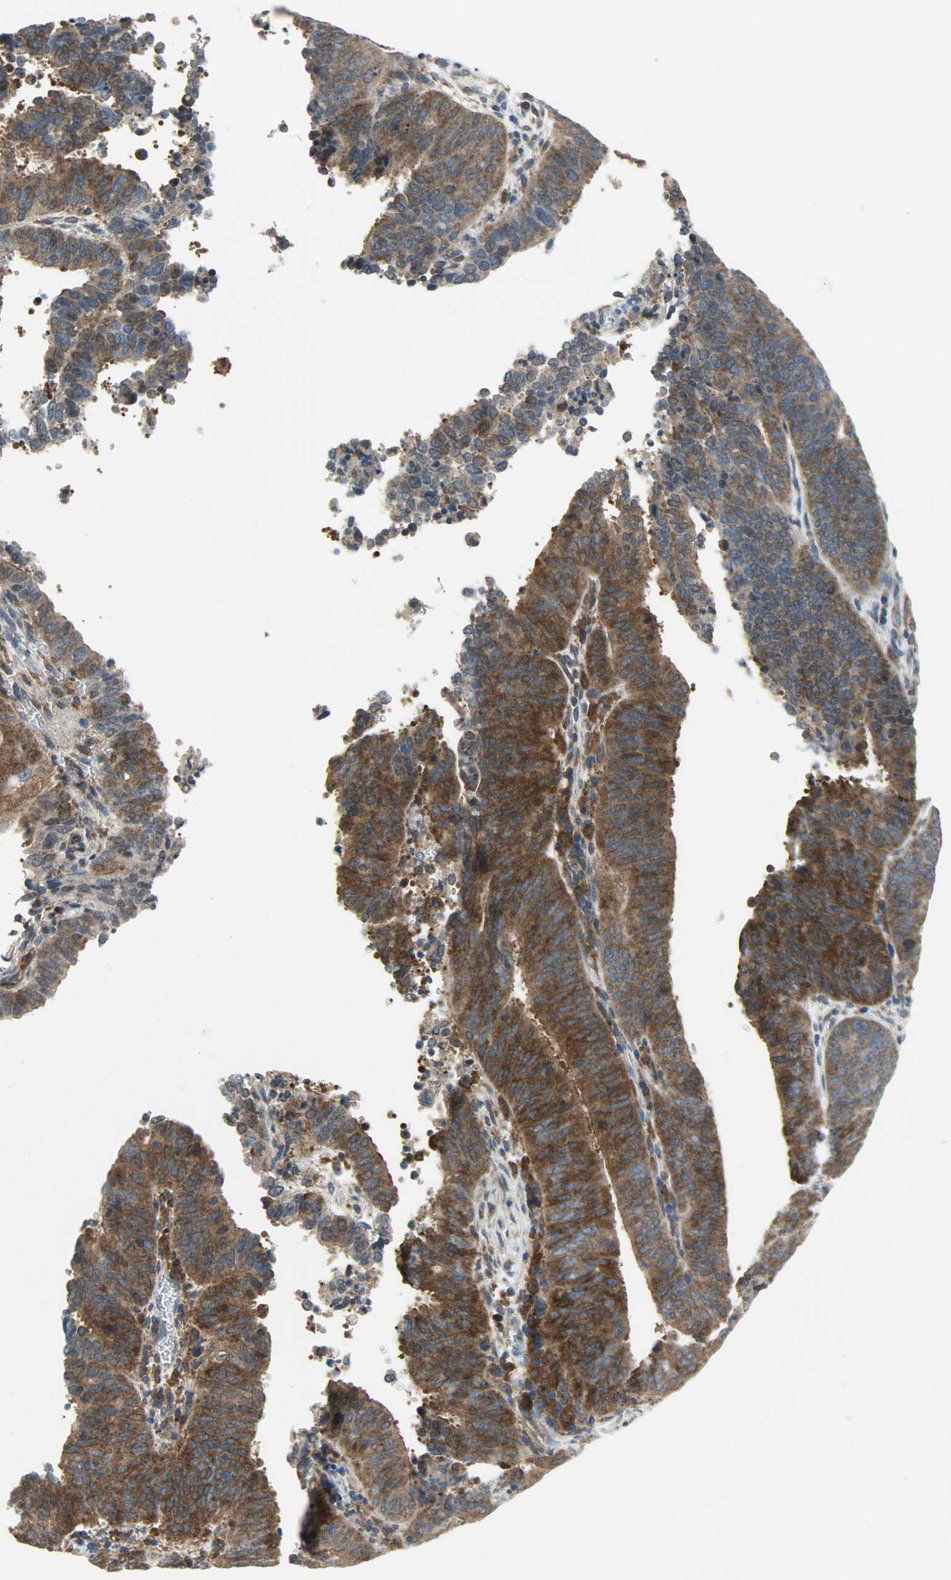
{"staining": {"intensity": "strong", "quantity": ">75%", "location": "cytoplasmic/membranous"}, "tissue": "cervical cancer", "cell_type": "Tumor cells", "image_type": "cancer", "snomed": [{"axis": "morphology", "description": "Adenocarcinoma, NOS"}, {"axis": "topography", "description": "Cervix"}], "caption": "This micrograph displays immunohistochemistry (IHC) staining of cervical cancer (adenocarcinoma), with high strong cytoplasmic/membranous expression in approximately >75% of tumor cells.", "gene": "TRIM21", "patient": {"sex": "female", "age": 44}}